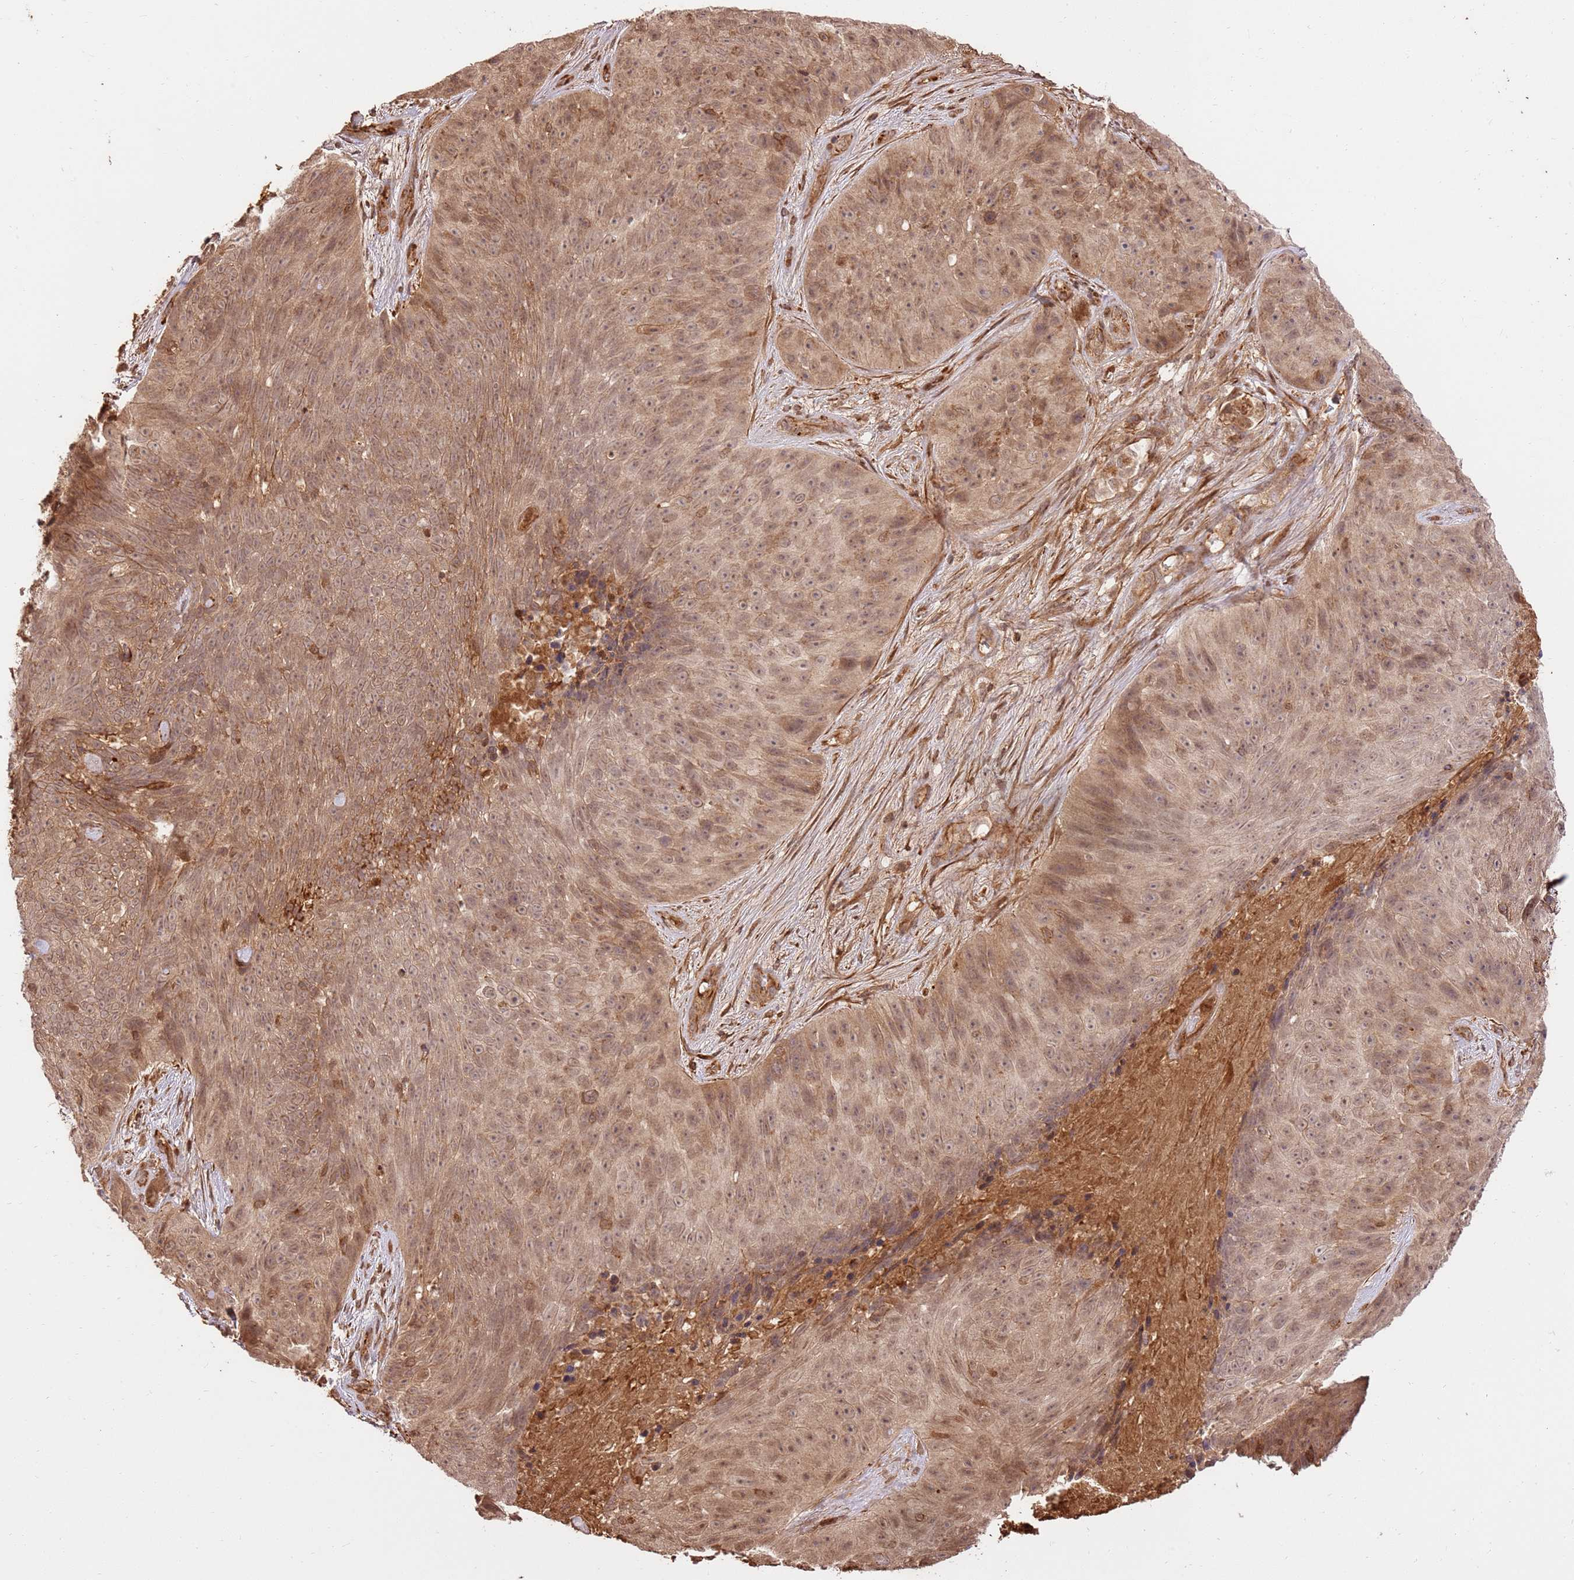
{"staining": {"intensity": "moderate", "quantity": ">75%", "location": "cytoplasmic/membranous,nuclear"}, "tissue": "skin cancer", "cell_type": "Tumor cells", "image_type": "cancer", "snomed": [{"axis": "morphology", "description": "Squamous cell carcinoma, NOS"}, {"axis": "topography", "description": "Skin"}], "caption": "Immunohistochemistry (IHC) of skin cancer reveals medium levels of moderate cytoplasmic/membranous and nuclear staining in approximately >75% of tumor cells. The staining was performed using DAB, with brown indicating positive protein expression. Nuclei are stained blue with hematoxylin.", "gene": "KATNAL2", "patient": {"sex": "female", "age": 87}}